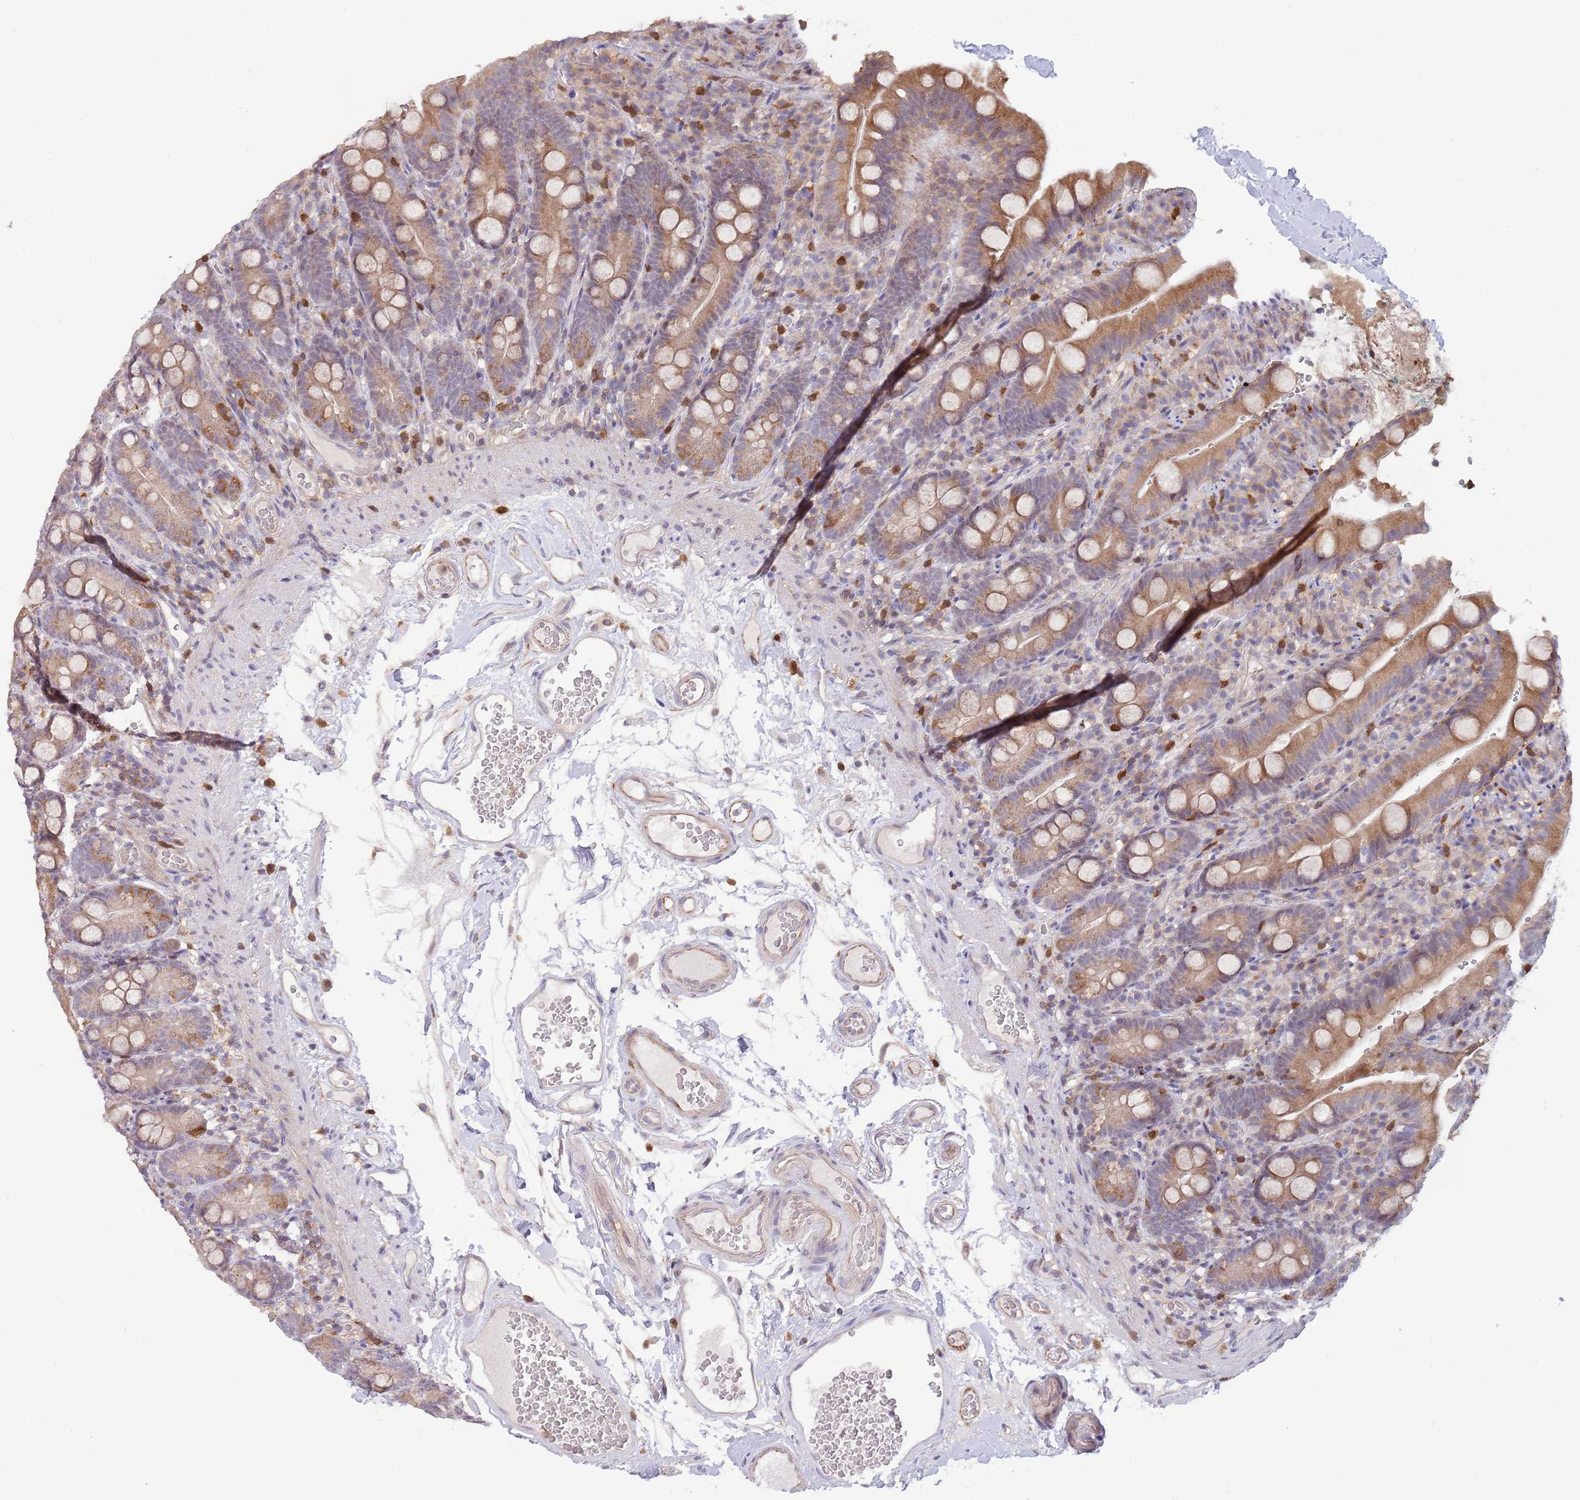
{"staining": {"intensity": "moderate", "quantity": ">75%", "location": "cytoplasmic/membranous"}, "tissue": "duodenum", "cell_type": "Glandular cells", "image_type": "normal", "snomed": [{"axis": "morphology", "description": "Normal tissue, NOS"}, {"axis": "topography", "description": "Duodenum"}], "caption": "A brown stain highlights moderate cytoplasmic/membranous positivity of a protein in glandular cells of normal human duodenum. The staining was performed using DAB, with brown indicating positive protein expression. Nuclei are stained blue with hematoxylin.", "gene": "CCNJL", "patient": {"sex": "female", "age": 67}}